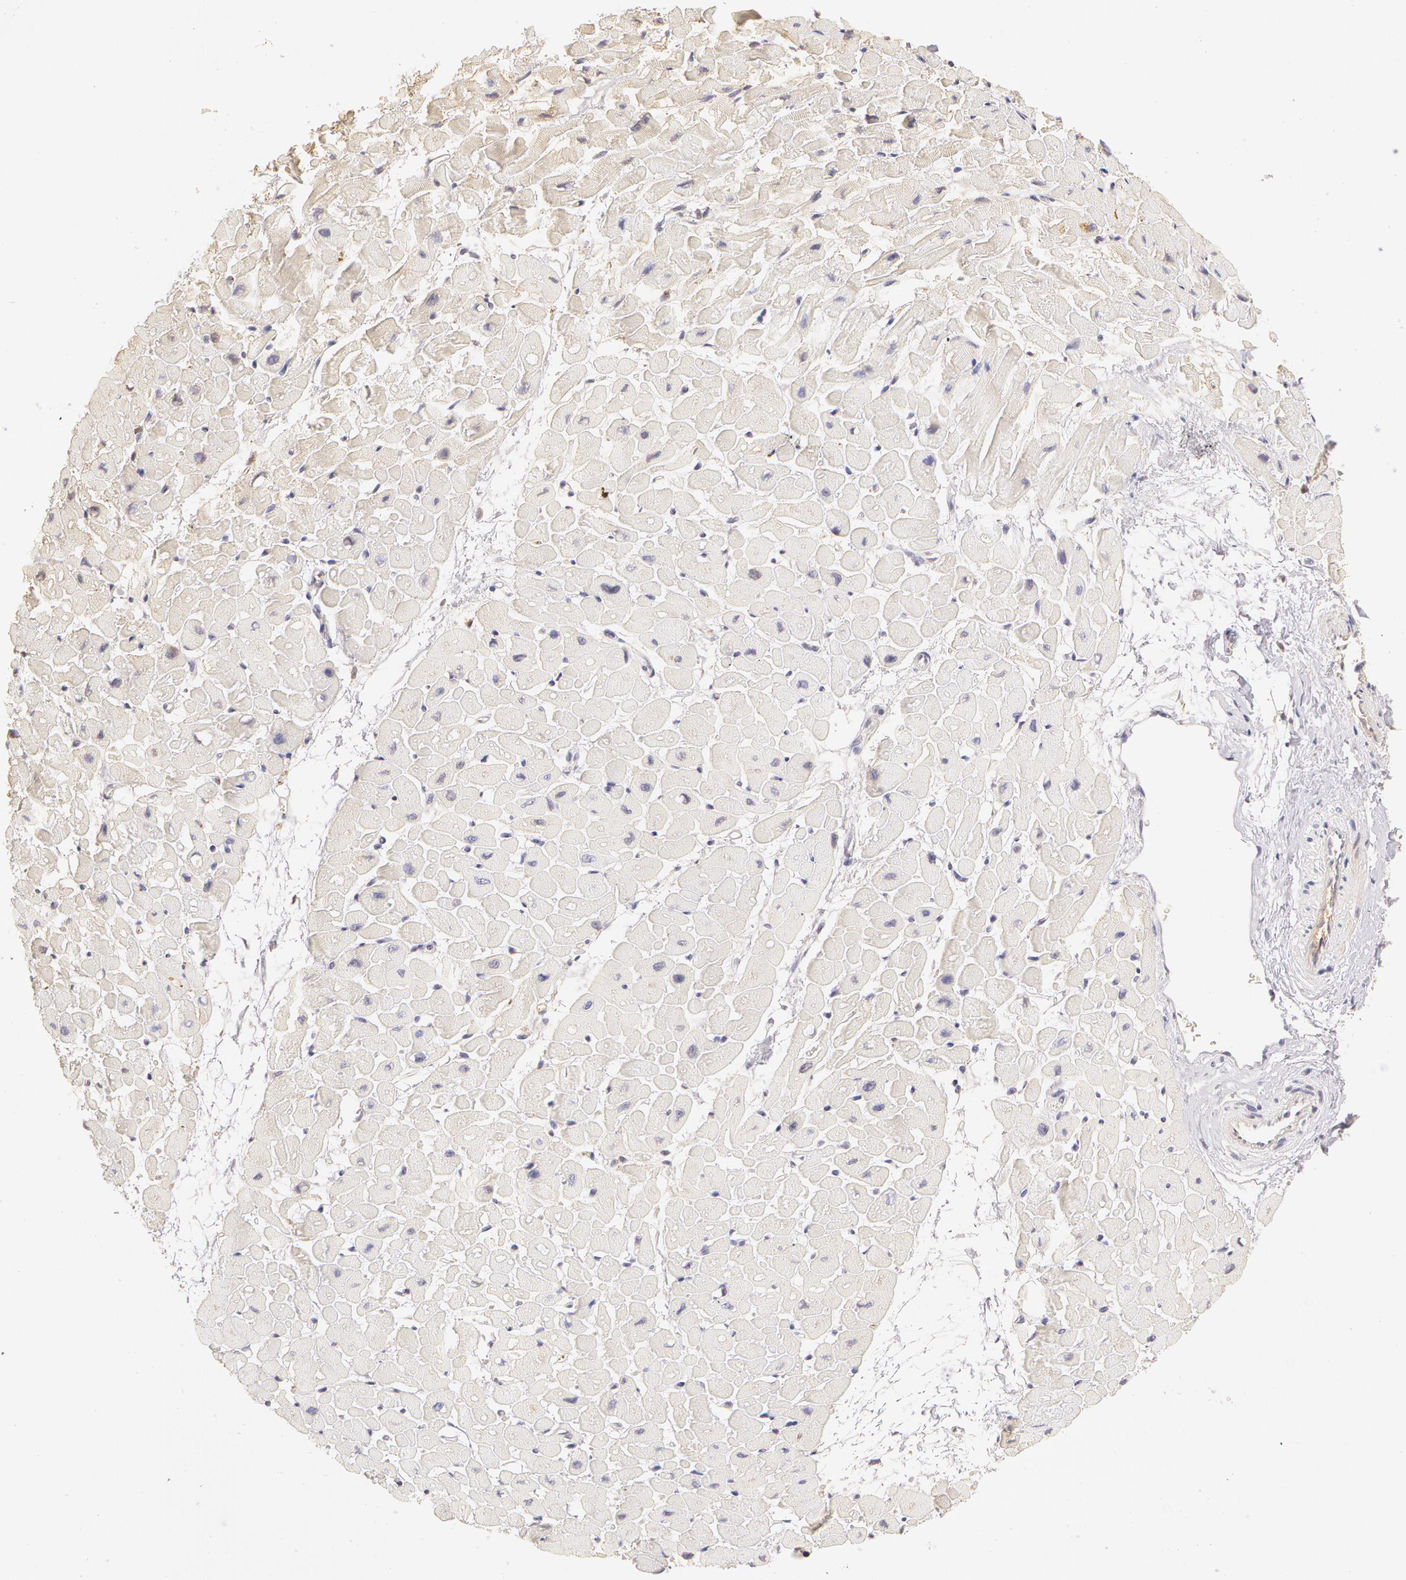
{"staining": {"intensity": "negative", "quantity": "none", "location": "none"}, "tissue": "heart muscle", "cell_type": "Cardiomyocytes", "image_type": "normal", "snomed": [{"axis": "morphology", "description": "Normal tissue, NOS"}, {"axis": "topography", "description": "Heart"}], "caption": "Immunohistochemistry of benign heart muscle reveals no staining in cardiomyocytes.", "gene": "AHSG", "patient": {"sex": "male", "age": 45}}